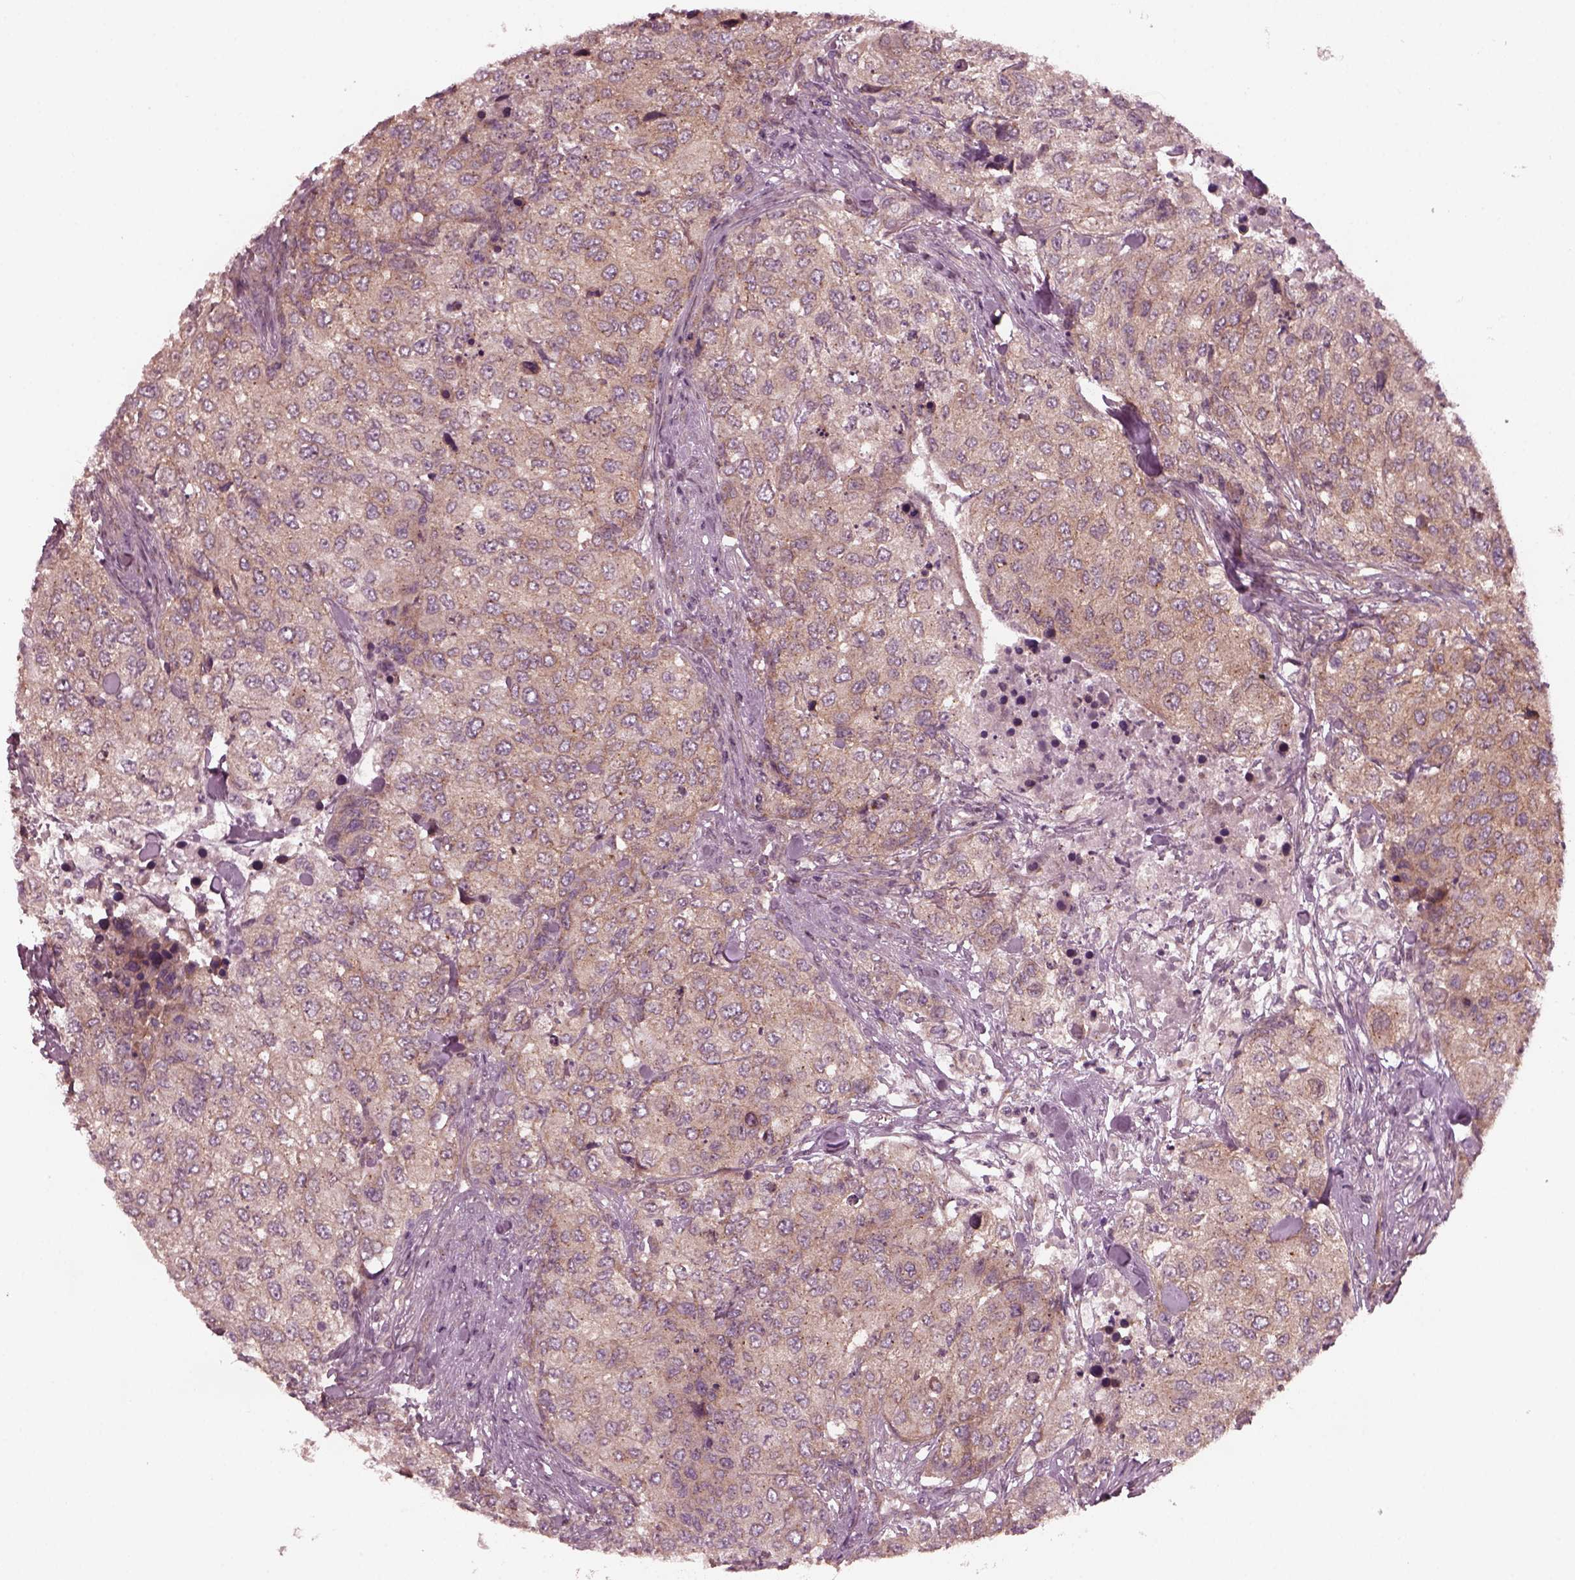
{"staining": {"intensity": "weak", "quantity": ">75%", "location": "cytoplasmic/membranous"}, "tissue": "urothelial cancer", "cell_type": "Tumor cells", "image_type": "cancer", "snomed": [{"axis": "morphology", "description": "Urothelial carcinoma, High grade"}, {"axis": "topography", "description": "Urinary bladder"}], "caption": "Immunohistochemistry (DAB (3,3'-diaminobenzidine)) staining of urothelial carcinoma (high-grade) reveals weak cytoplasmic/membranous protein staining in about >75% of tumor cells.", "gene": "TUBG1", "patient": {"sex": "female", "age": 78}}